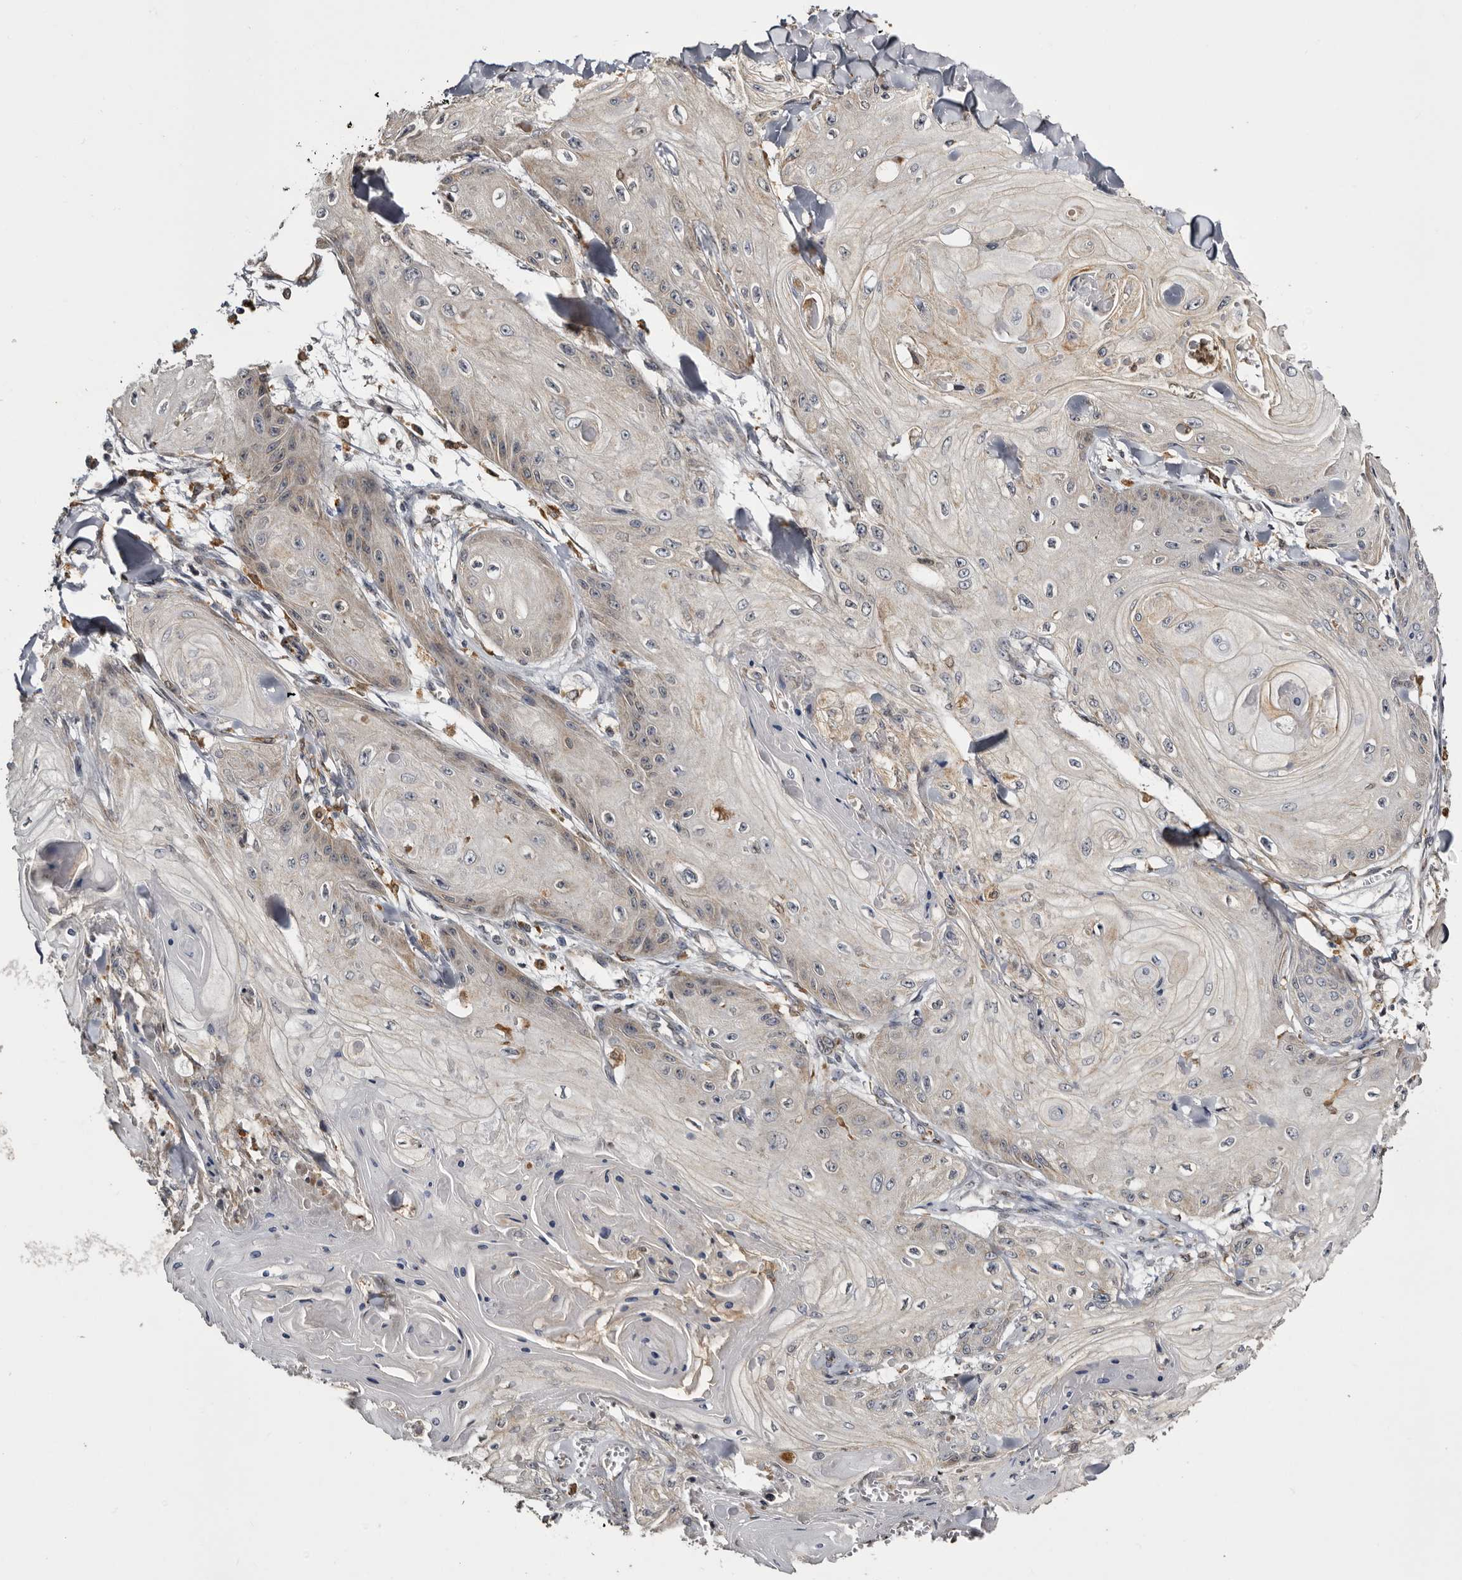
{"staining": {"intensity": "negative", "quantity": "none", "location": "none"}, "tissue": "skin cancer", "cell_type": "Tumor cells", "image_type": "cancer", "snomed": [{"axis": "morphology", "description": "Squamous cell carcinoma, NOS"}, {"axis": "topography", "description": "Skin"}], "caption": "A high-resolution image shows IHC staining of skin squamous cell carcinoma, which exhibits no significant staining in tumor cells.", "gene": "INKA2", "patient": {"sex": "male", "age": 74}}